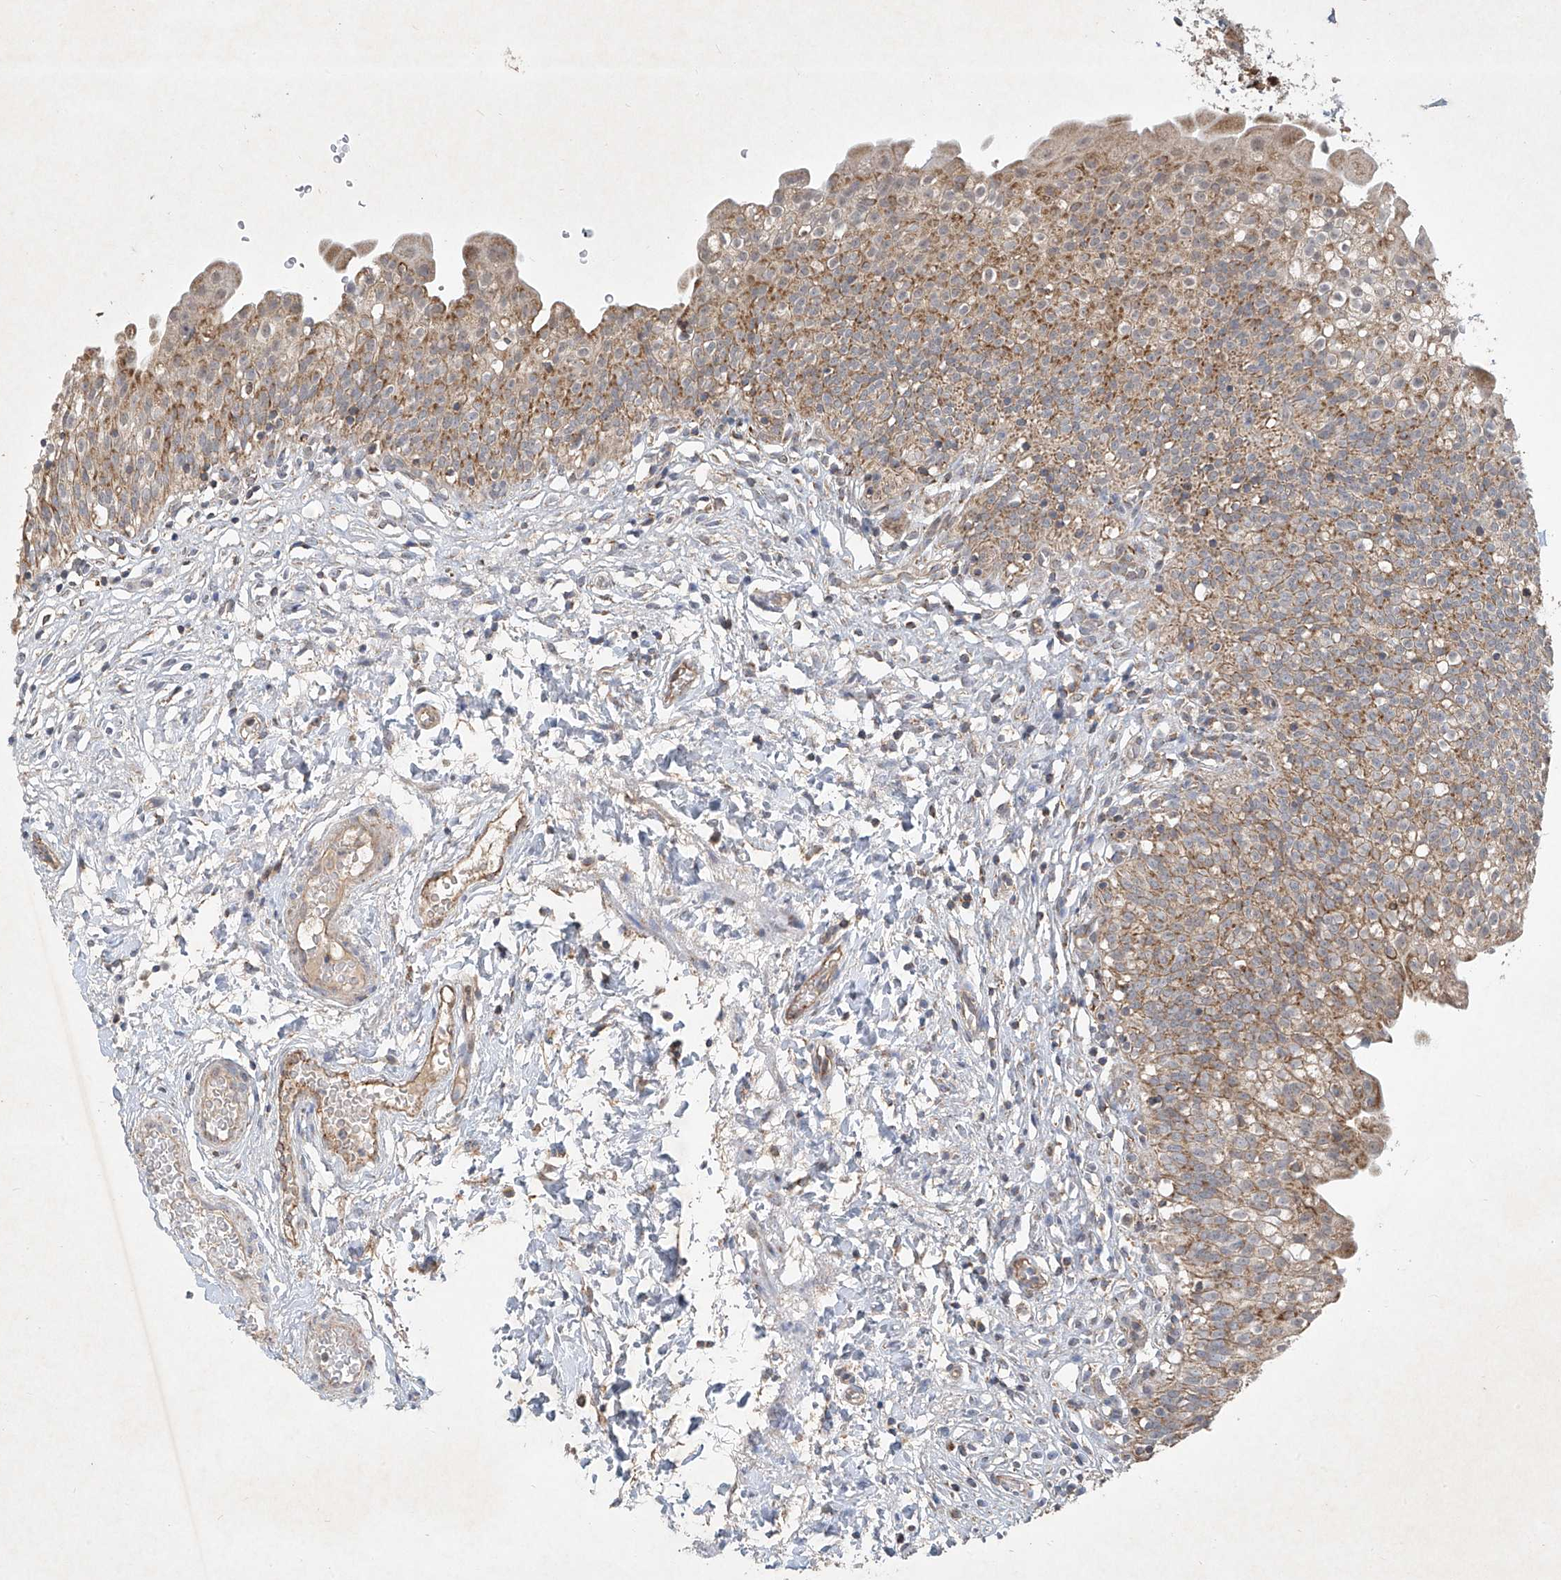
{"staining": {"intensity": "moderate", "quantity": ">75%", "location": "cytoplasmic/membranous"}, "tissue": "urinary bladder", "cell_type": "Urothelial cells", "image_type": "normal", "snomed": [{"axis": "morphology", "description": "Normal tissue, NOS"}, {"axis": "topography", "description": "Urinary bladder"}], "caption": "Brown immunohistochemical staining in unremarkable urinary bladder exhibits moderate cytoplasmic/membranous expression in approximately >75% of urothelial cells. (DAB (3,3'-diaminobenzidine) IHC with brightfield microscopy, high magnification).", "gene": "UQCC1", "patient": {"sex": "male", "age": 55}}